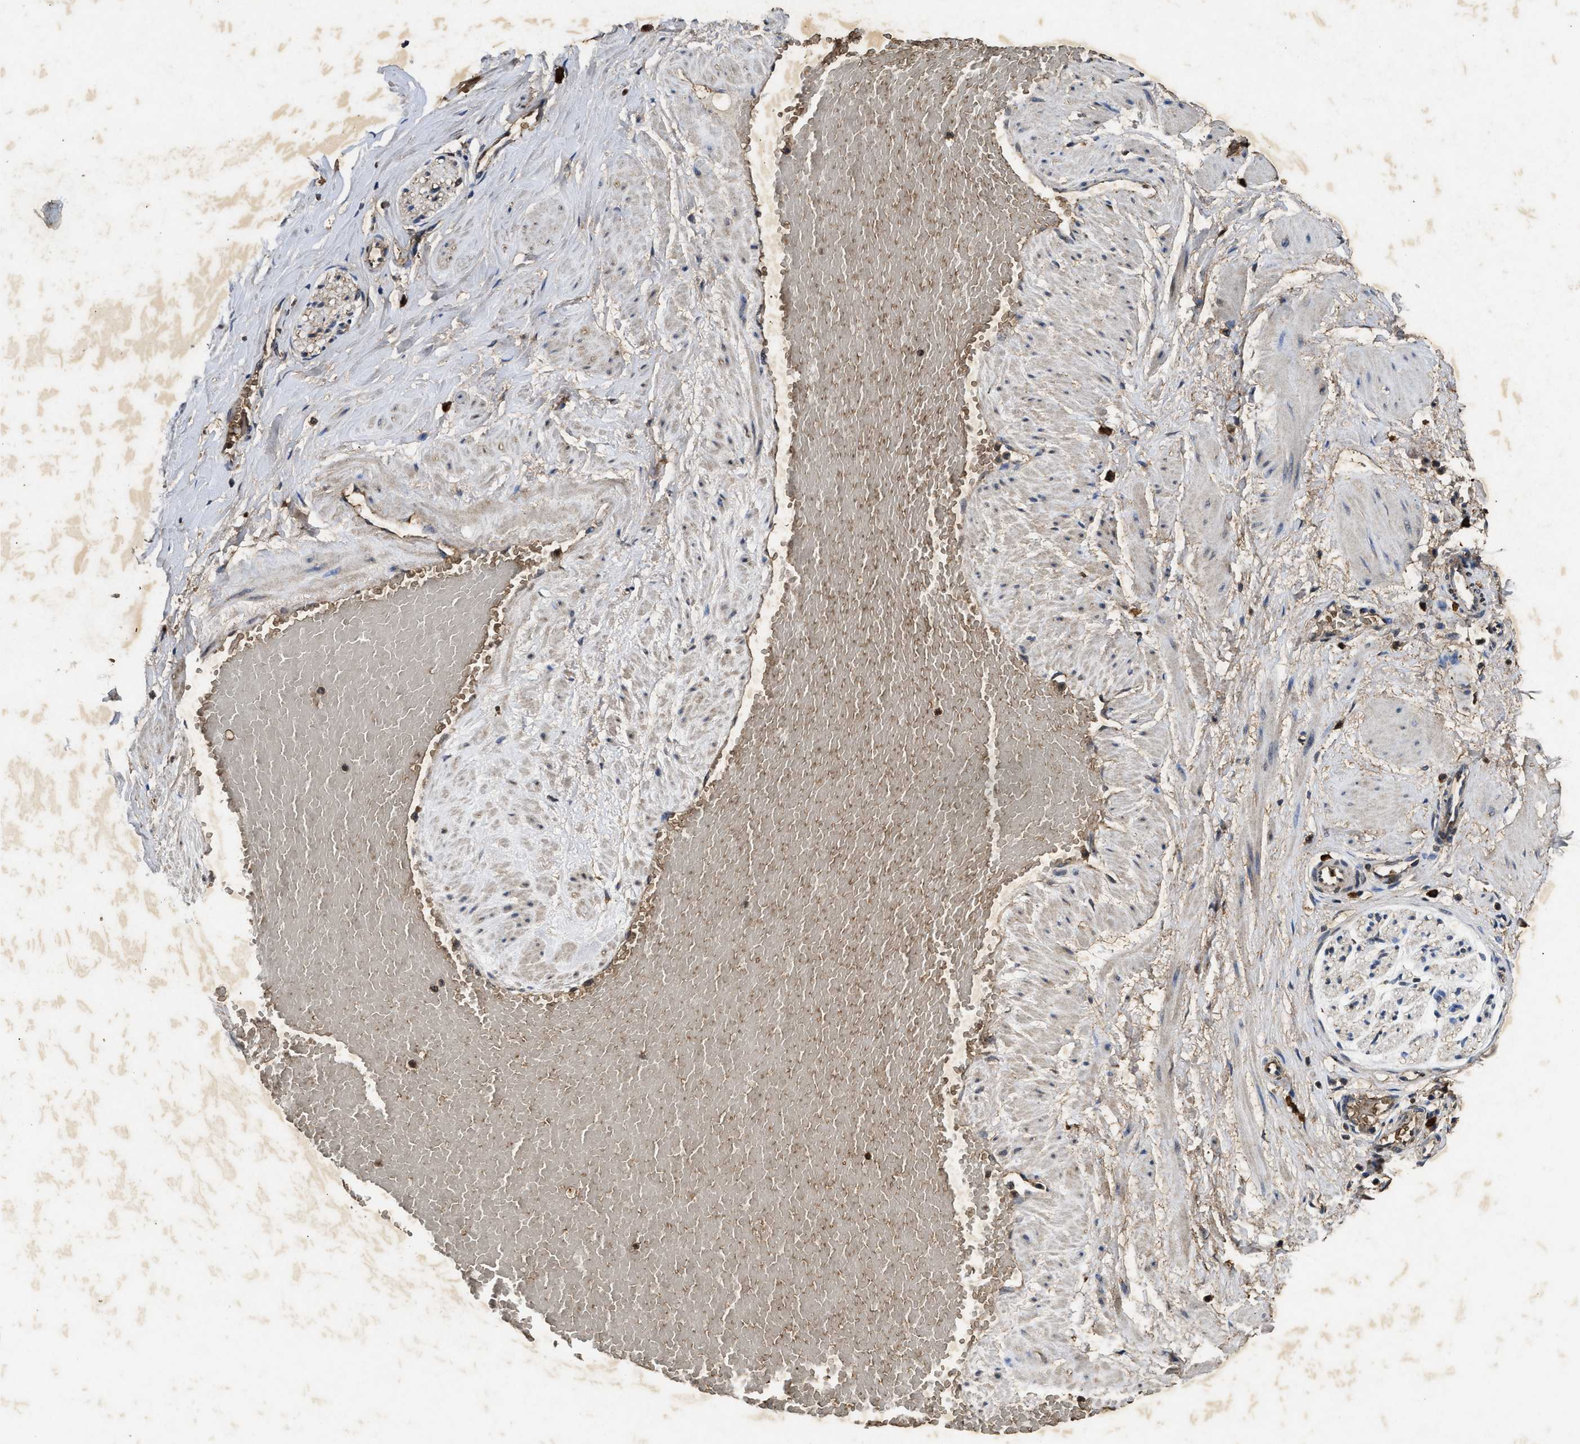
{"staining": {"intensity": "weak", "quantity": "25%-75%", "location": "cytoplasmic/membranous"}, "tissue": "adipose tissue", "cell_type": "Adipocytes", "image_type": "normal", "snomed": [{"axis": "morphology", "description": "Normal tissue, NOS"}, {"axis": "topography", "description": "Soft tissue"}, {"axis": "topography", "description": "Vascular tissue"}], "caption": "A brown stain shows weak cytoplasmic/membranous positivity of a protein in adipocytes of normal adipose tissue.", "gene": "PDAP1", "patient": {"sex": "female", "age": 35}}